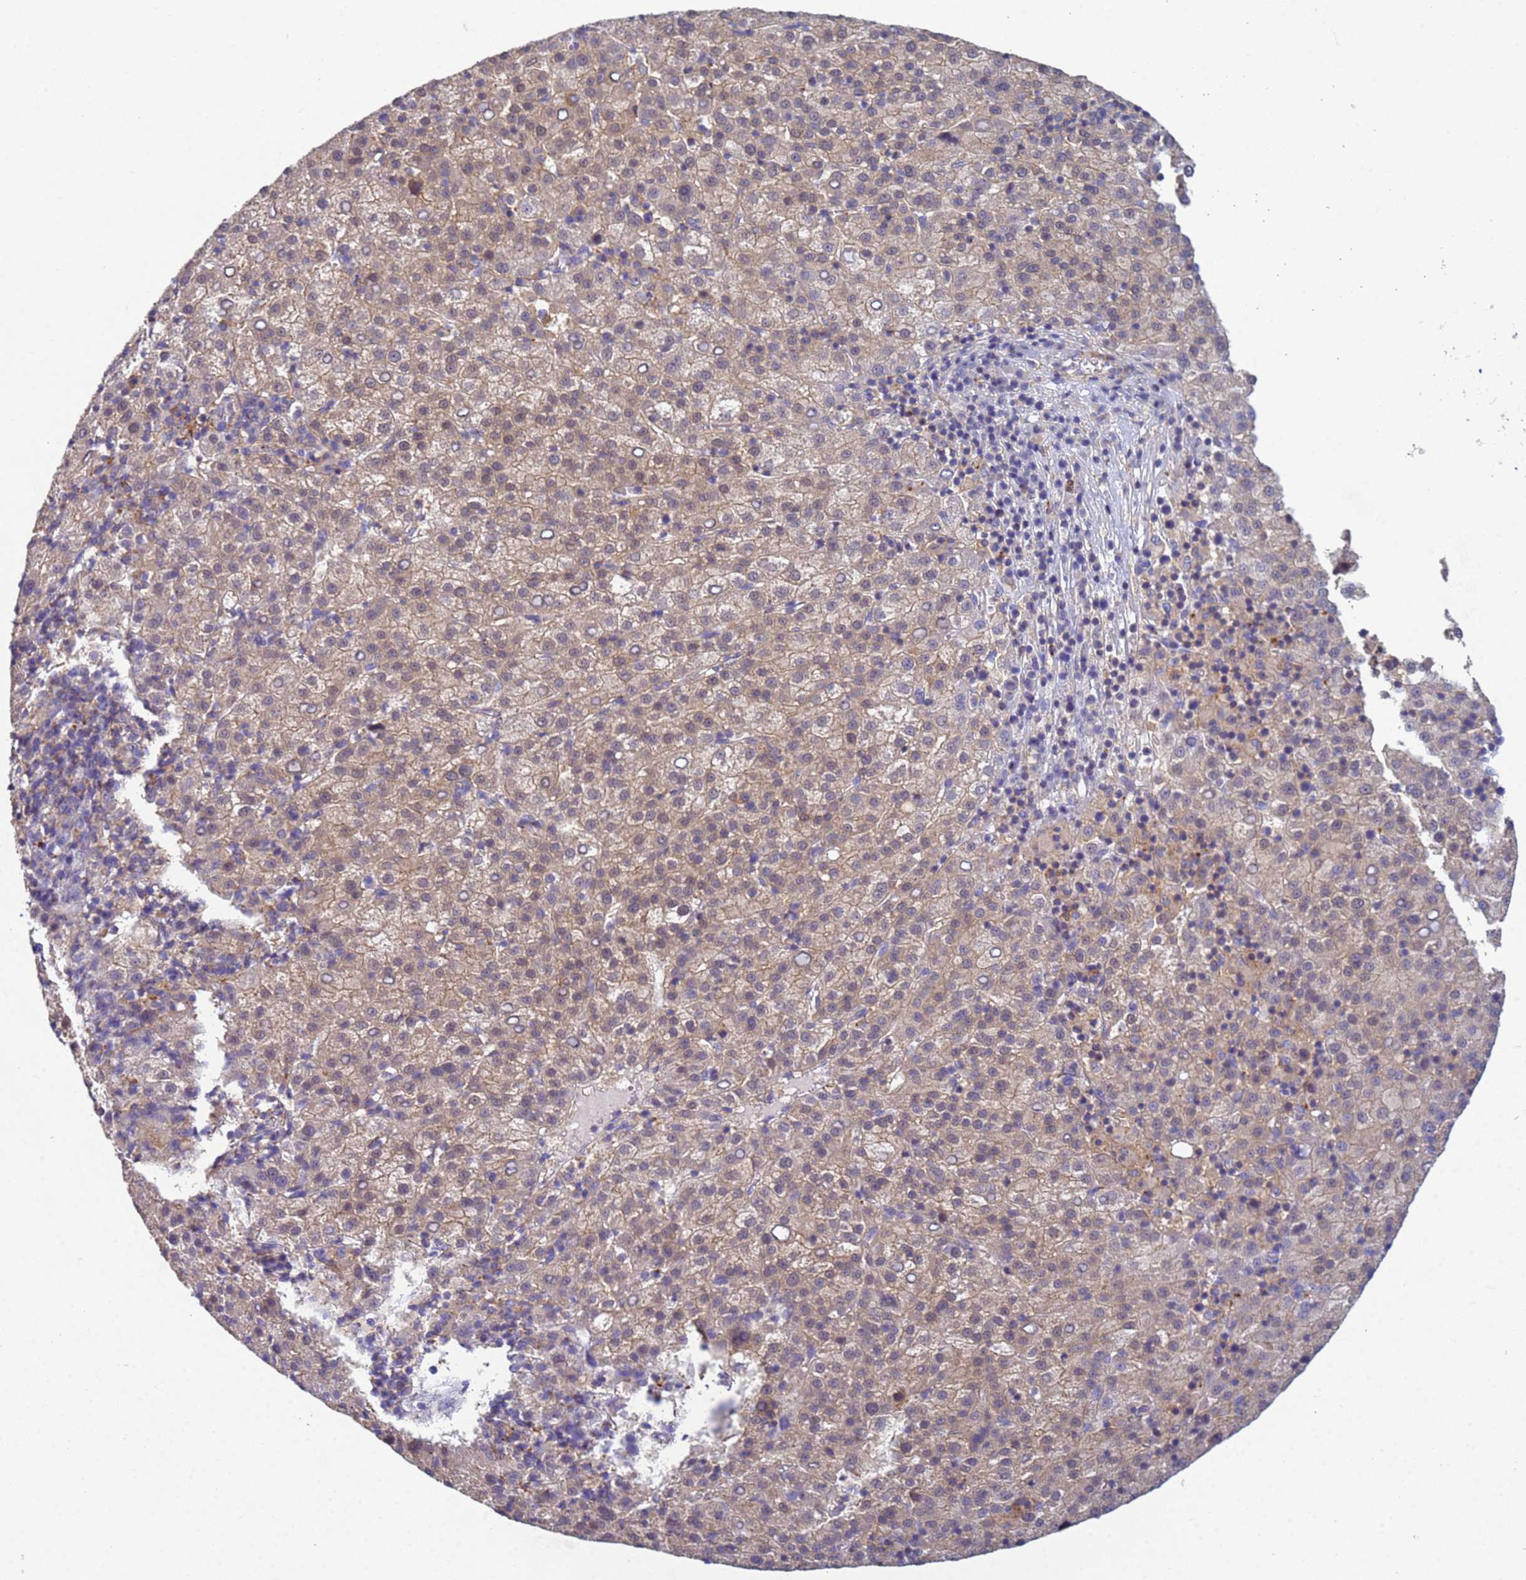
{"staining": {"intensity": "weak", "quantity": "25%-75%", "location": "cytoplasmic/membranous,nuclear"}, "tissue": "liver cancer", "cell_type": "Tumor cells", "image_type": "cancer", "snomed": [{"axis": "morphology", "description": "Carcinoma, Hepatocellular, NOS"}, {"axis": "topography", "description": "Liver"}], "caption": "Immunohistochemical staining of liver hepatocellular carcinoma exhibits low levels of weak cytoplasmic/membranous and nuclear protein staining in approximately 25%-75% of tumor cells.", "gene": "KLHL13", "patient": {"sex": "female", "age": 58}}